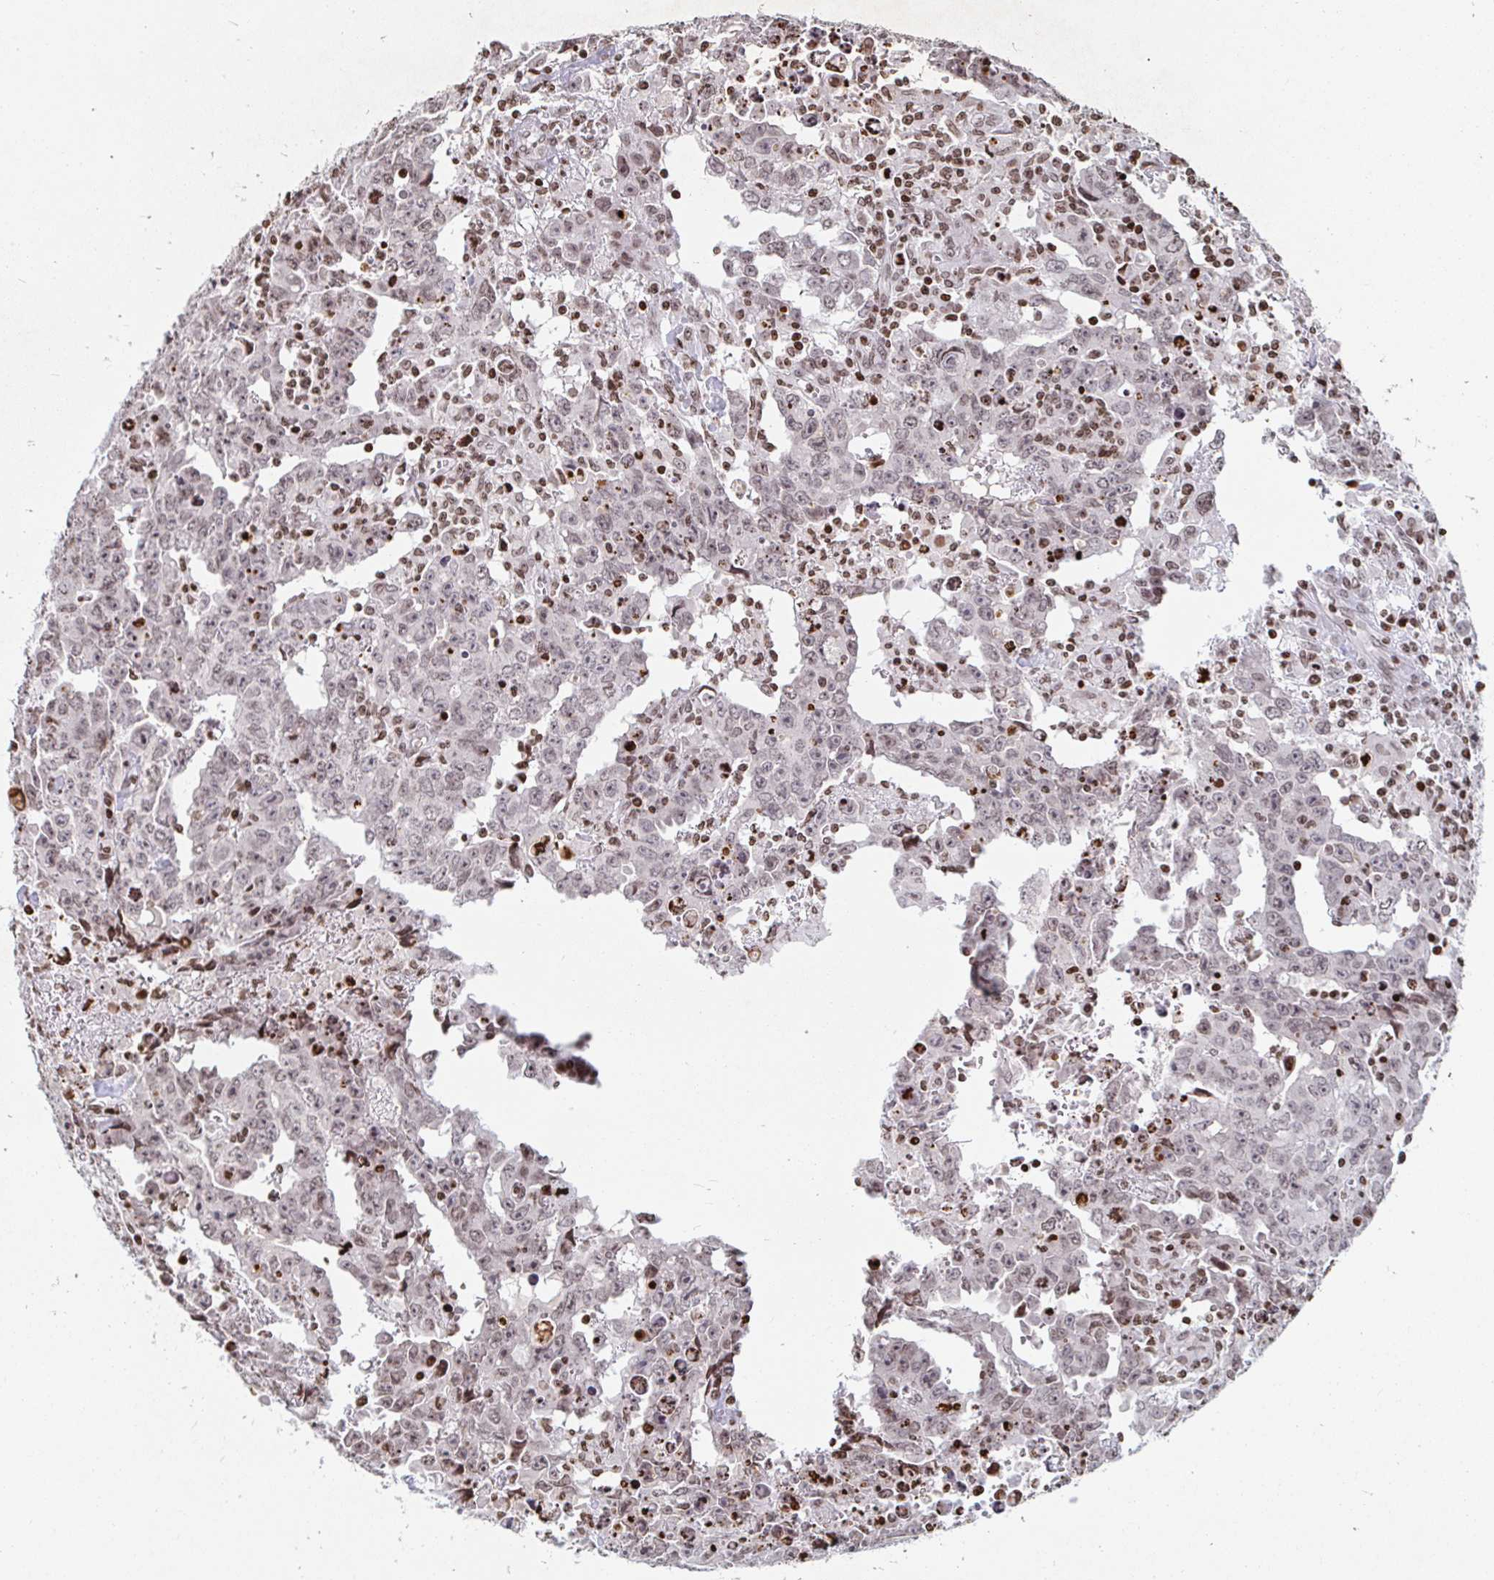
{"staining": {"intensity": "weak", "quantity": ">75%", "location": "nuclear"}, "tissue": "testis cancer", "cell_type": "Tumor cells", "image_type": "cancer", "snomed": [{"axis": "morphology", "description": "Carcinoma, Embryonal, NOS"}, {"axis": "topography", "description": "Testis"}], "caption": "Immunohistochemical staining of embryonal carcinoma (testis) shows weak nuclear protein staining in about >75% of tumor cells.", "gene": "HOXC10", "patient": {"sex": "male", "age": 22}}